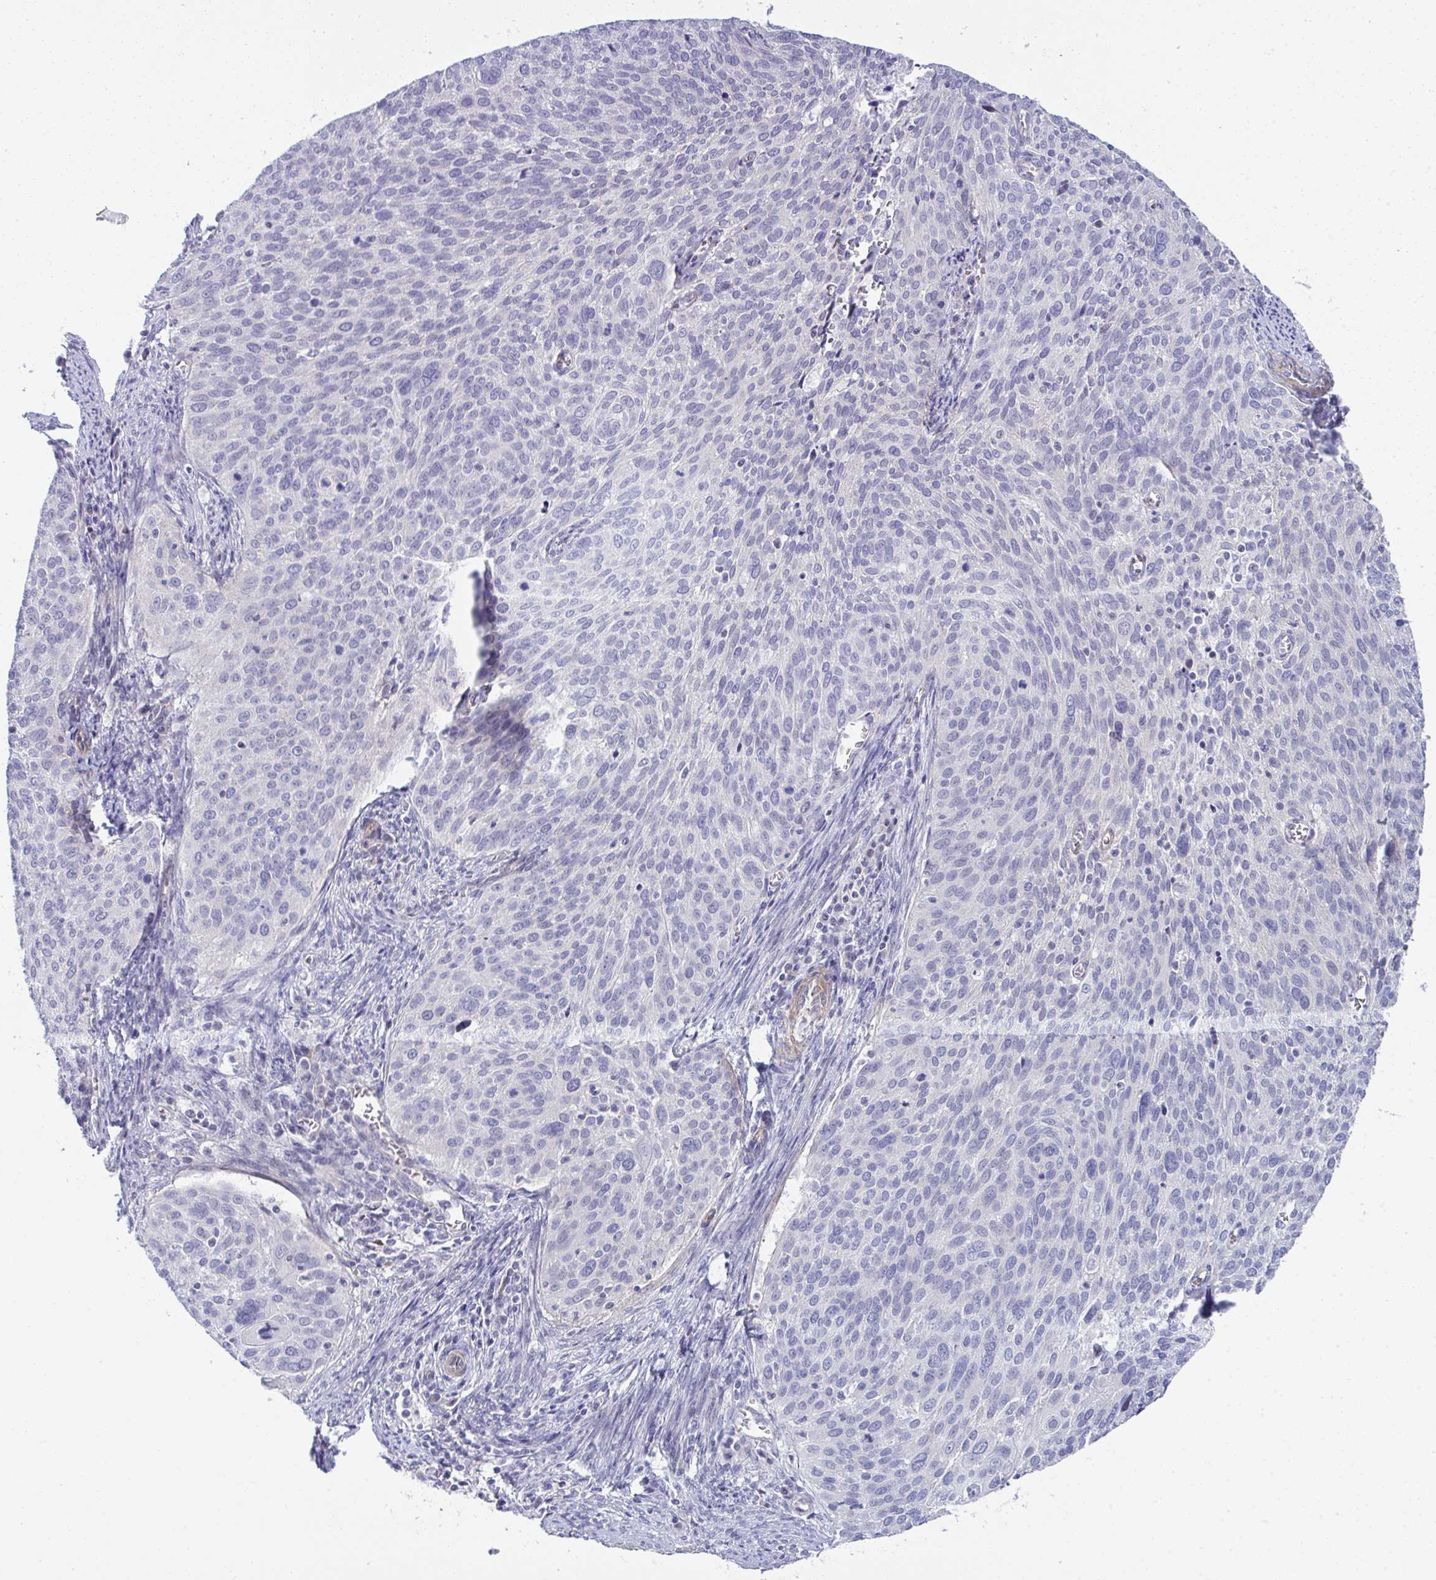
{"staining": {"intensity": "negative", "quantity": "none", "location": "none"}, "tissue": "cervical cancer", "cell_type": "Tumor cells", "image_type": "cancer", "snomed": [{"axis": "morphology", "description": "Squamous cell carcinoma, NOS"}, {"axis": "topography", "description": "Cervix"}], "caption": "IHC image of human cervical cancer stained for a protein (brown), which demonstrates no staining in tumor cells.", "gene": "MYL12A", "patient": {"sex": "female", "age": 39}}